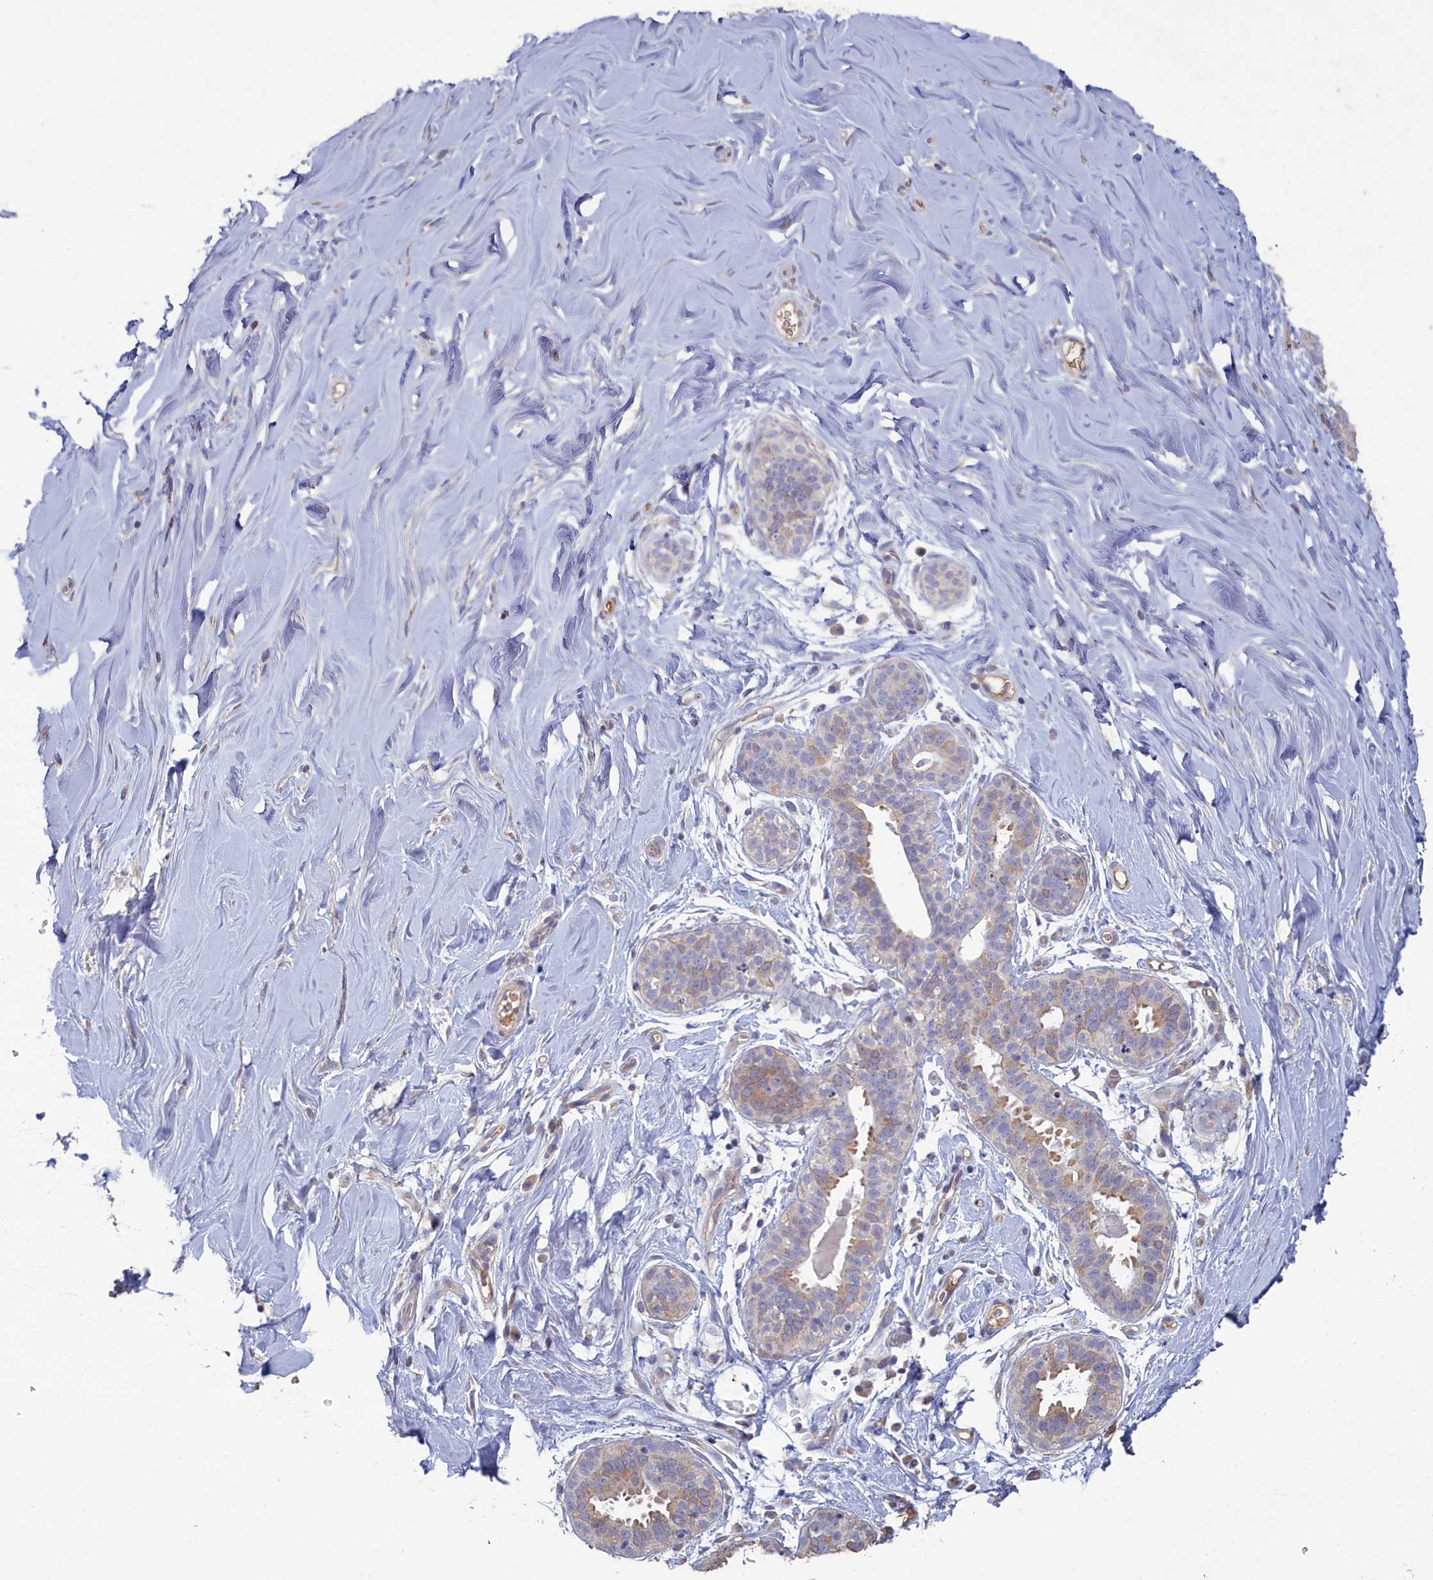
{"staining": {"intensity": "negative", "quantity": "none", "location": "none"}, "tissue": "adipose tissue", "cell_type": "Adipocytes", "image_type": "normal", "snomed": [{"axis": "morphology", "description": "Normal tissue, NOS"}, {"axis": "topography", "description": "Breast"}], "caption": "Histopathology image shows no protein staining in adipocytes of benign adipose tissue.", "gene": "ATF7IP2", "patient": {"sex": "female", "age": 26}}